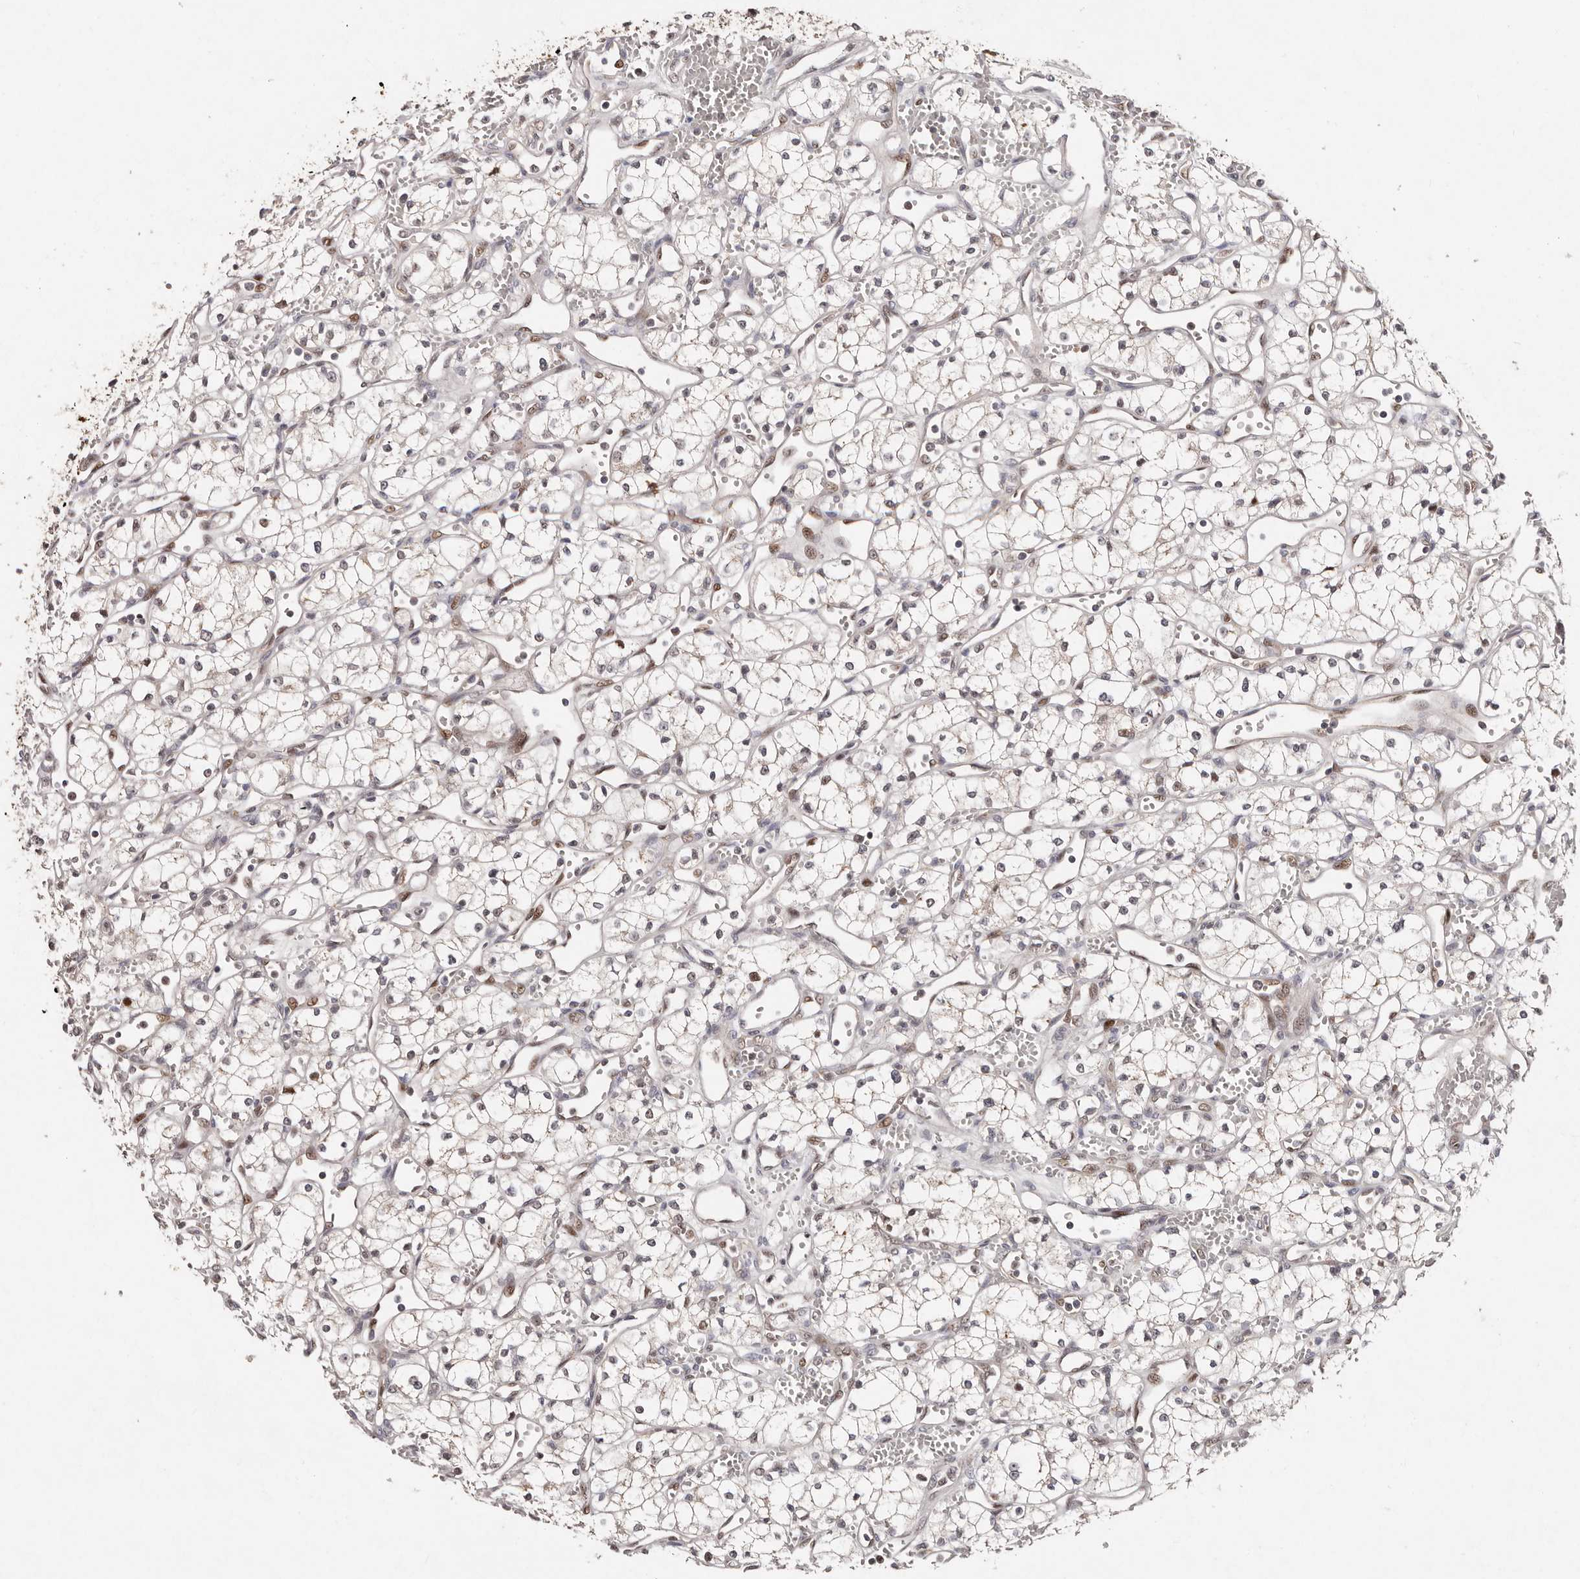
{"staining": {"intensity": "negative", "quantity": "none", "location": "none"}, "tissue": "renal cancer", "cell_type": "Tumor cells", "image_type": "cancer", "snomed": [{"axis": "morphology", "description": "Adenocarcinoma, NOS"}, {"axis": "topography", "description": "Kidney"}], "caption": "The histopathology image reveals no staining of tumor cells in renal cancer.", "gene": "KLF7", "patient": {"sex": "male", "age": 59}}